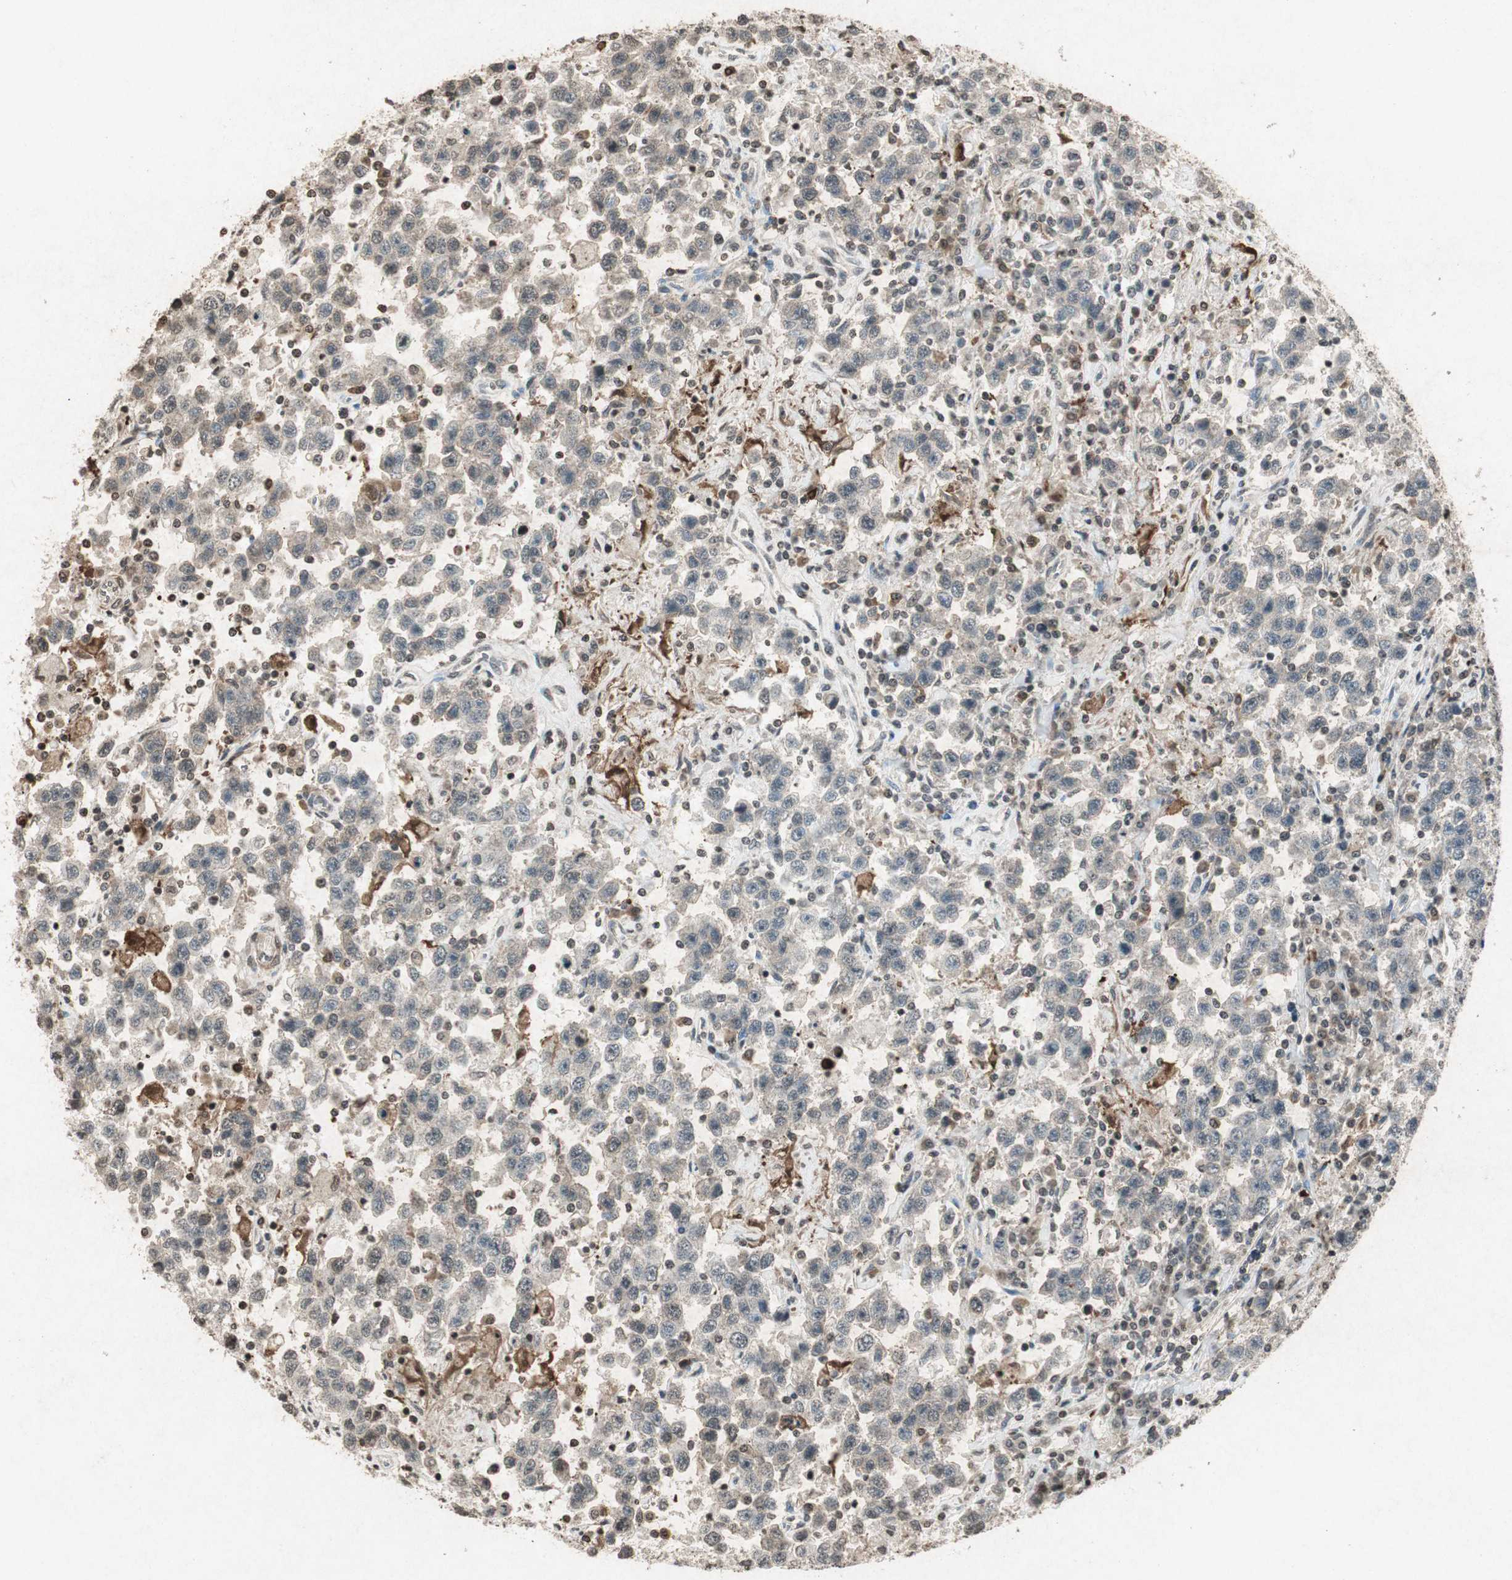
{"staining": {"intensity": "weak", "quantity": ">75%", "location": "cytoplasmic/membranous"}, "tissue": "testis cancer", "cell_type": "Tumor cells", "image_type": "cancer", "snomed": [{"axis": "morphology", "description": "Seminoma, NOS"}, {"axis": "topography", "description": "Testis"}], "caption": "Brown immunohistochemical staining in testis cancer reveals weak cytoplasmic/membranous staining in about >75% of tumor cells. Immunohistochemistry stains the protein of interest in brown and the nuclei are stained blue.", "gene": "PRKG1", "patient": {"sex": "male", "age": 41}}